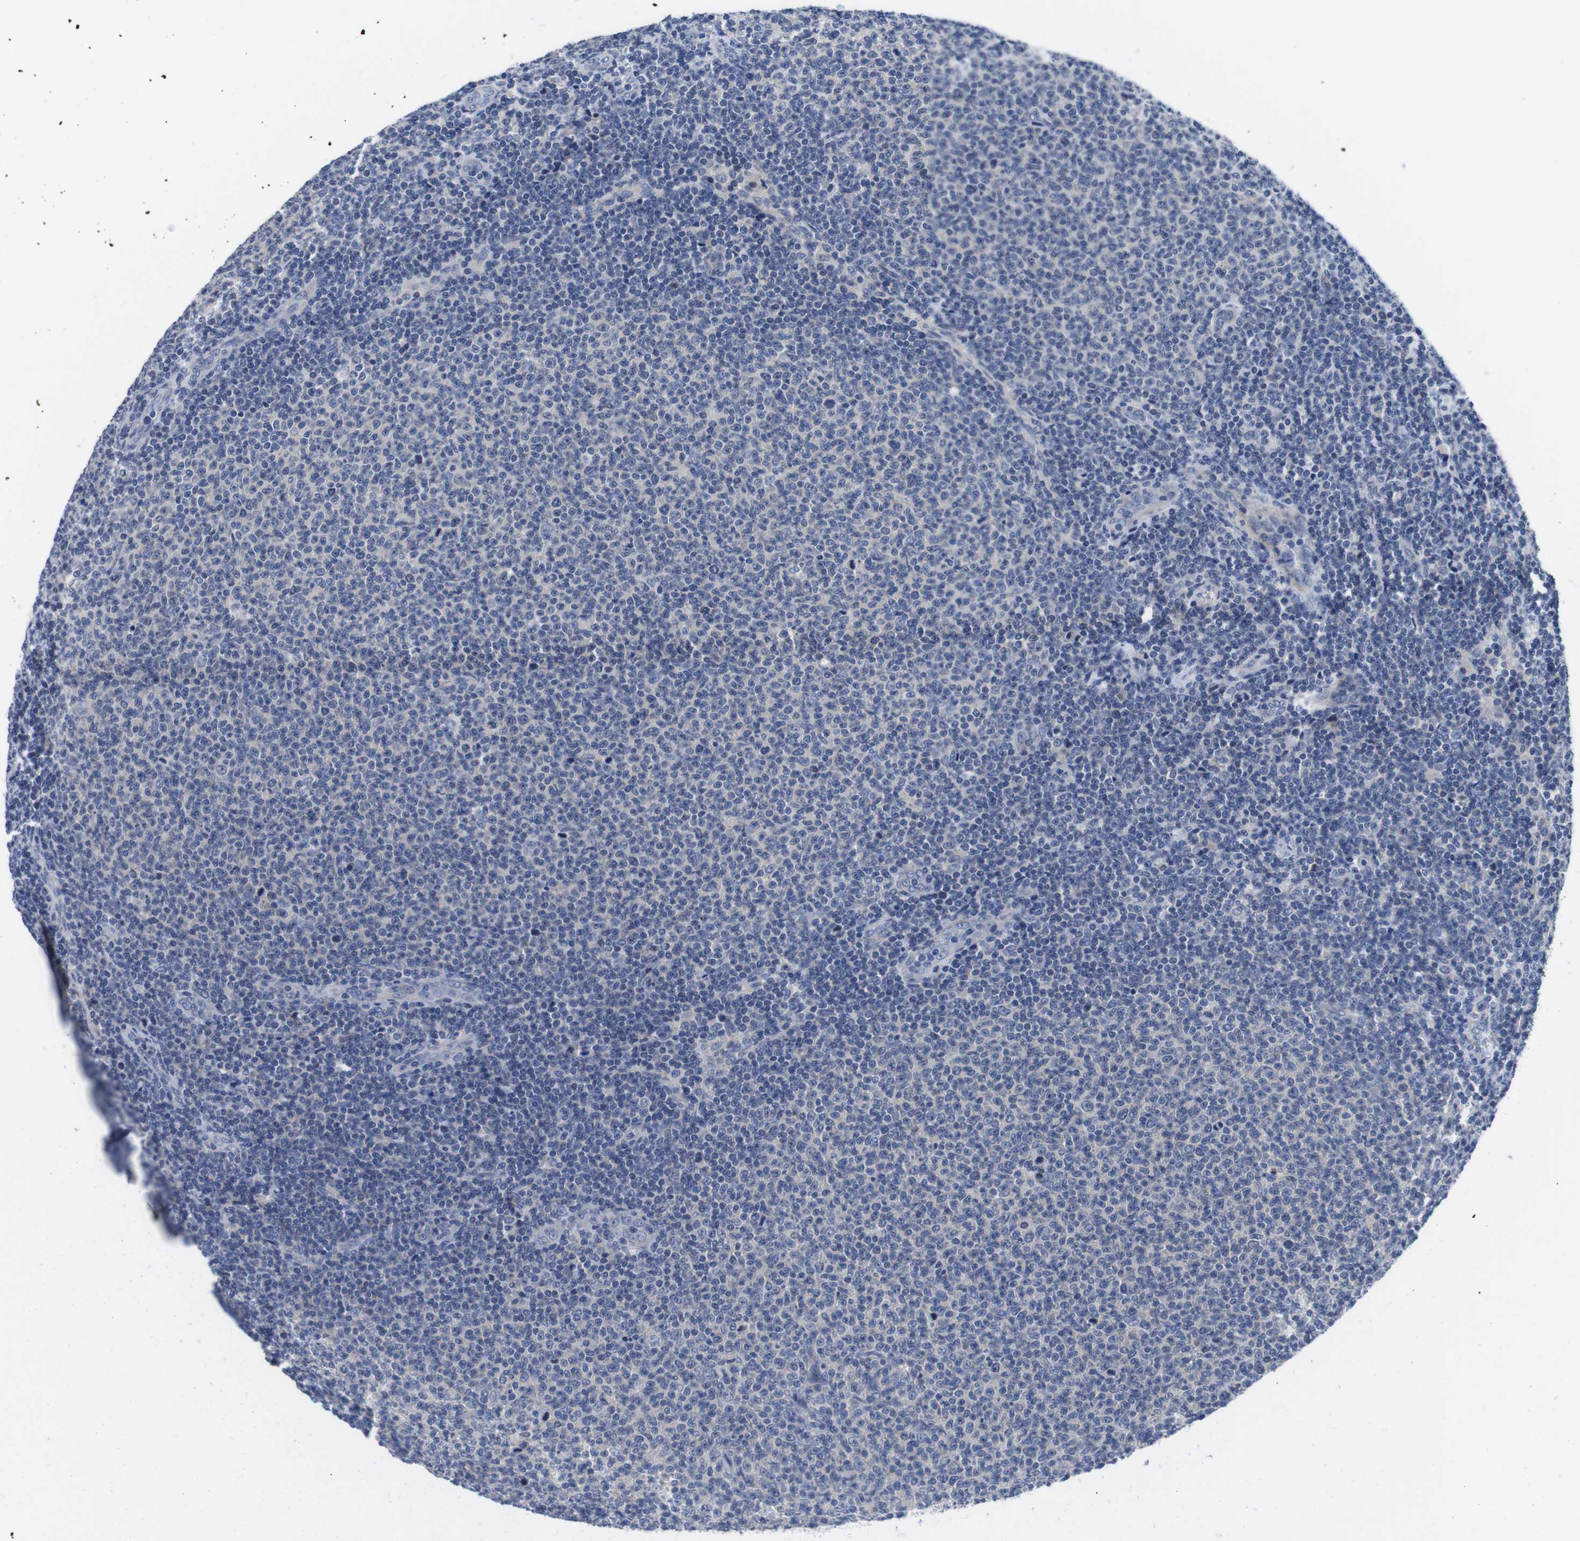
{"staining": {"intensity": "negative", "quantity": "none", "location": "none"}, "tissue": "lymphoma", "cell_type": "Tumor cells", "image_type": "cancer", "snomed": [{"axis": "morphology", "description": "Malignant lymphoma, non-Hodgkin's type, Low grade"}, {"axis": "topography", "description": "Lymph node"}], "caption": "IHC photomicrograph of neoplastic tissue: malignant lymphoma, non-Hodgkin's type (low-grade) stained with DAB (3,3'-diaminobenzidine) reveals no significant protein staining in tumor cells. (Stains: DAB immunohistochemistry (IHC) with hematoxylin counter stain, Microscopy: brightfield microscopy at high magnification).", "gene": "SCRIB", "patient": {"sex": "male", "age": 66}}